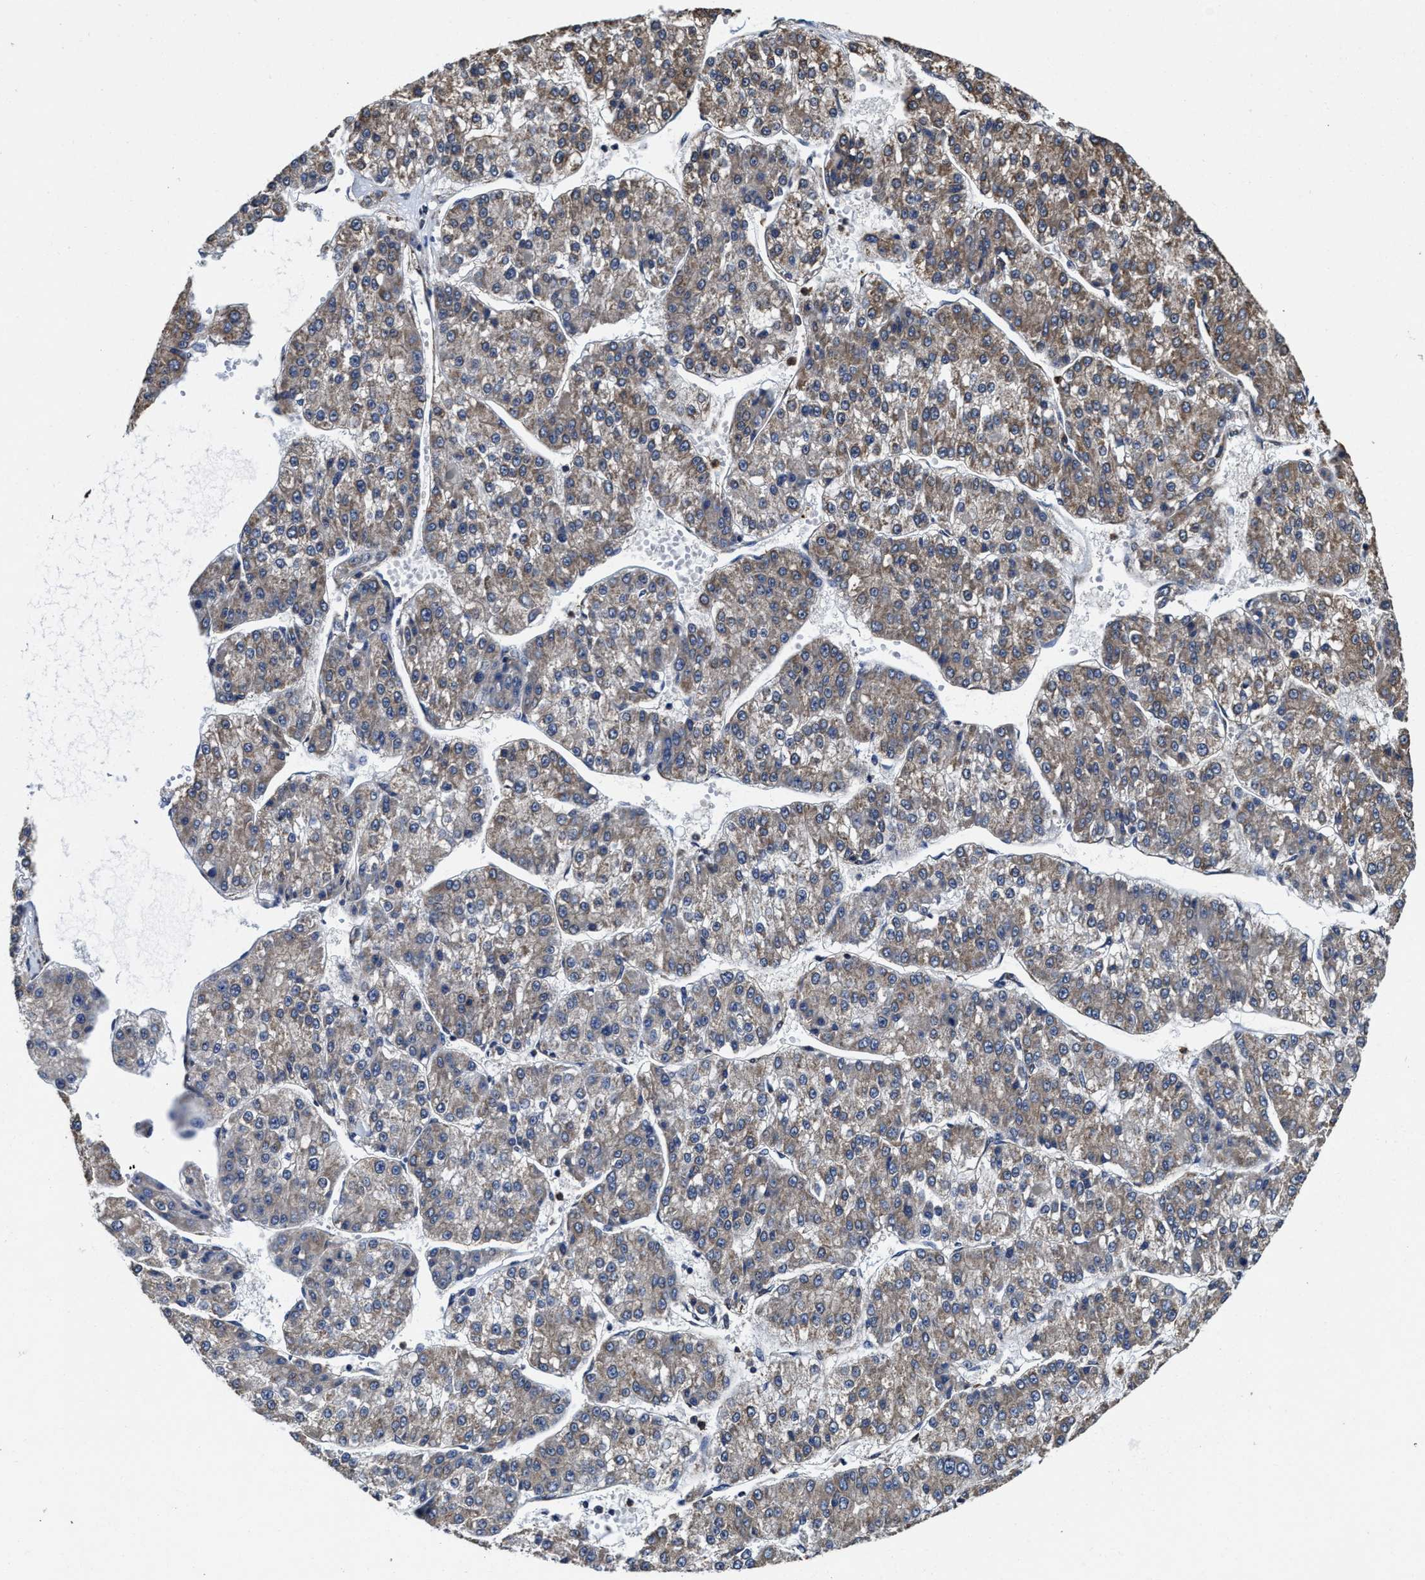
{"staining": {"intensity": "weak", "quantity": ">75%", "location": "cytoplasmic/membranous"}, "tissue": "liver cancer", "cell_type": "Tumor cells", "image_type": "cancer", "snomed": [{"axis": "morphology", "description": "Carcinoma, Hepatocellular, NOS"}, {"axis": "topography", "description": "Liver"}], "caption": "A brown stain shows weak cytoplasmic/membranous positivity of a protein in liver cancer tumor cells.", "gene": "SFXN4", "patient": {"sex": "female", "age": 73}}